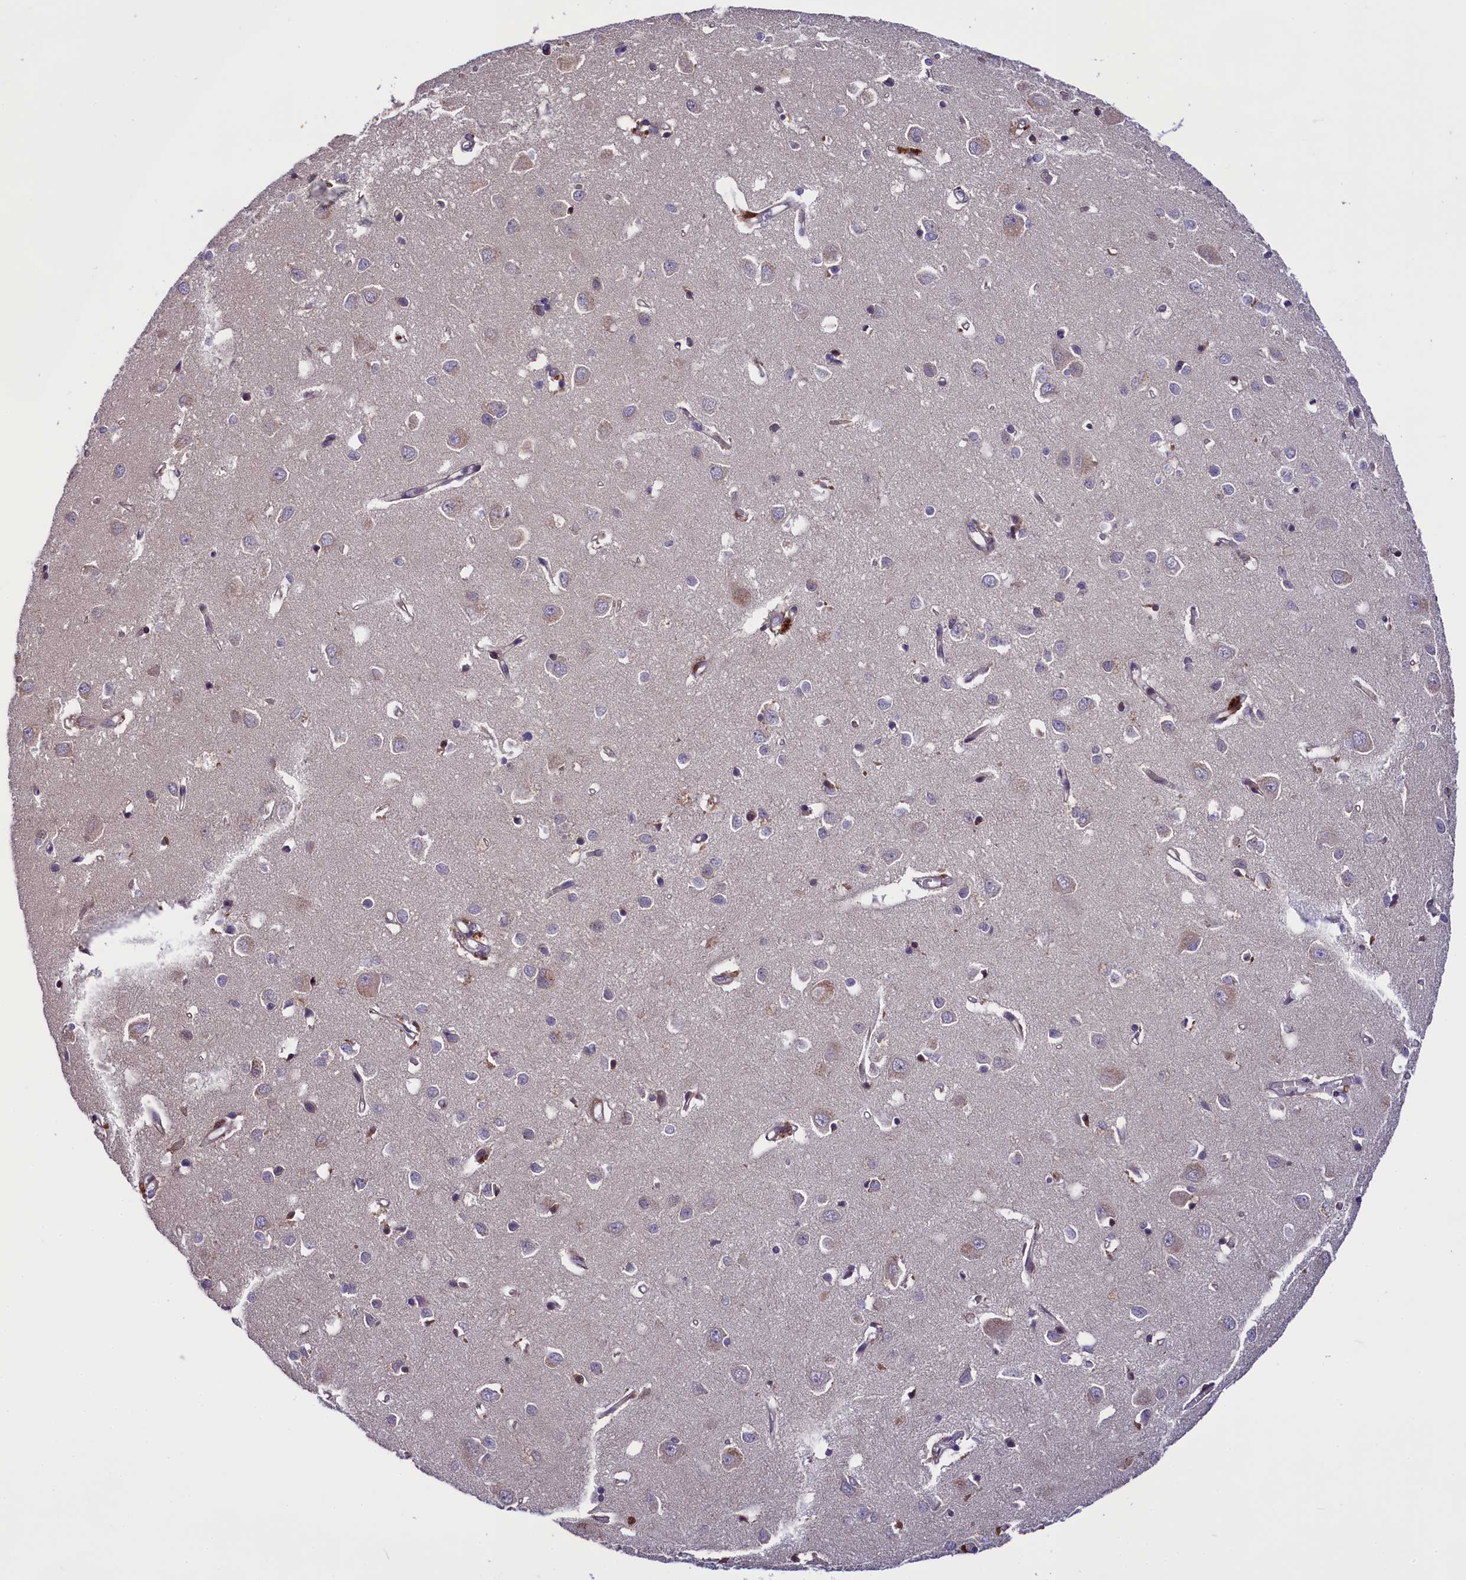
{"staining": {"intensity": "negative", "quantity": "none", "location": "none"}, "tissue": "cerebral cortex", "cell_type": "Endothelial cells", "image_type": "normal", "snomed": [{"axis": "morphology", "description": "Normal tissue, NOS"}, {"axis": "topography", "description": "Cerebral cortex"}], "caption": "Protein analysis of unremarkable cerebral cortex demonstrates no significant staining in endothelial cells.", "gene": "ABCC10", "patient": {"sex": "female", "age": 64}}